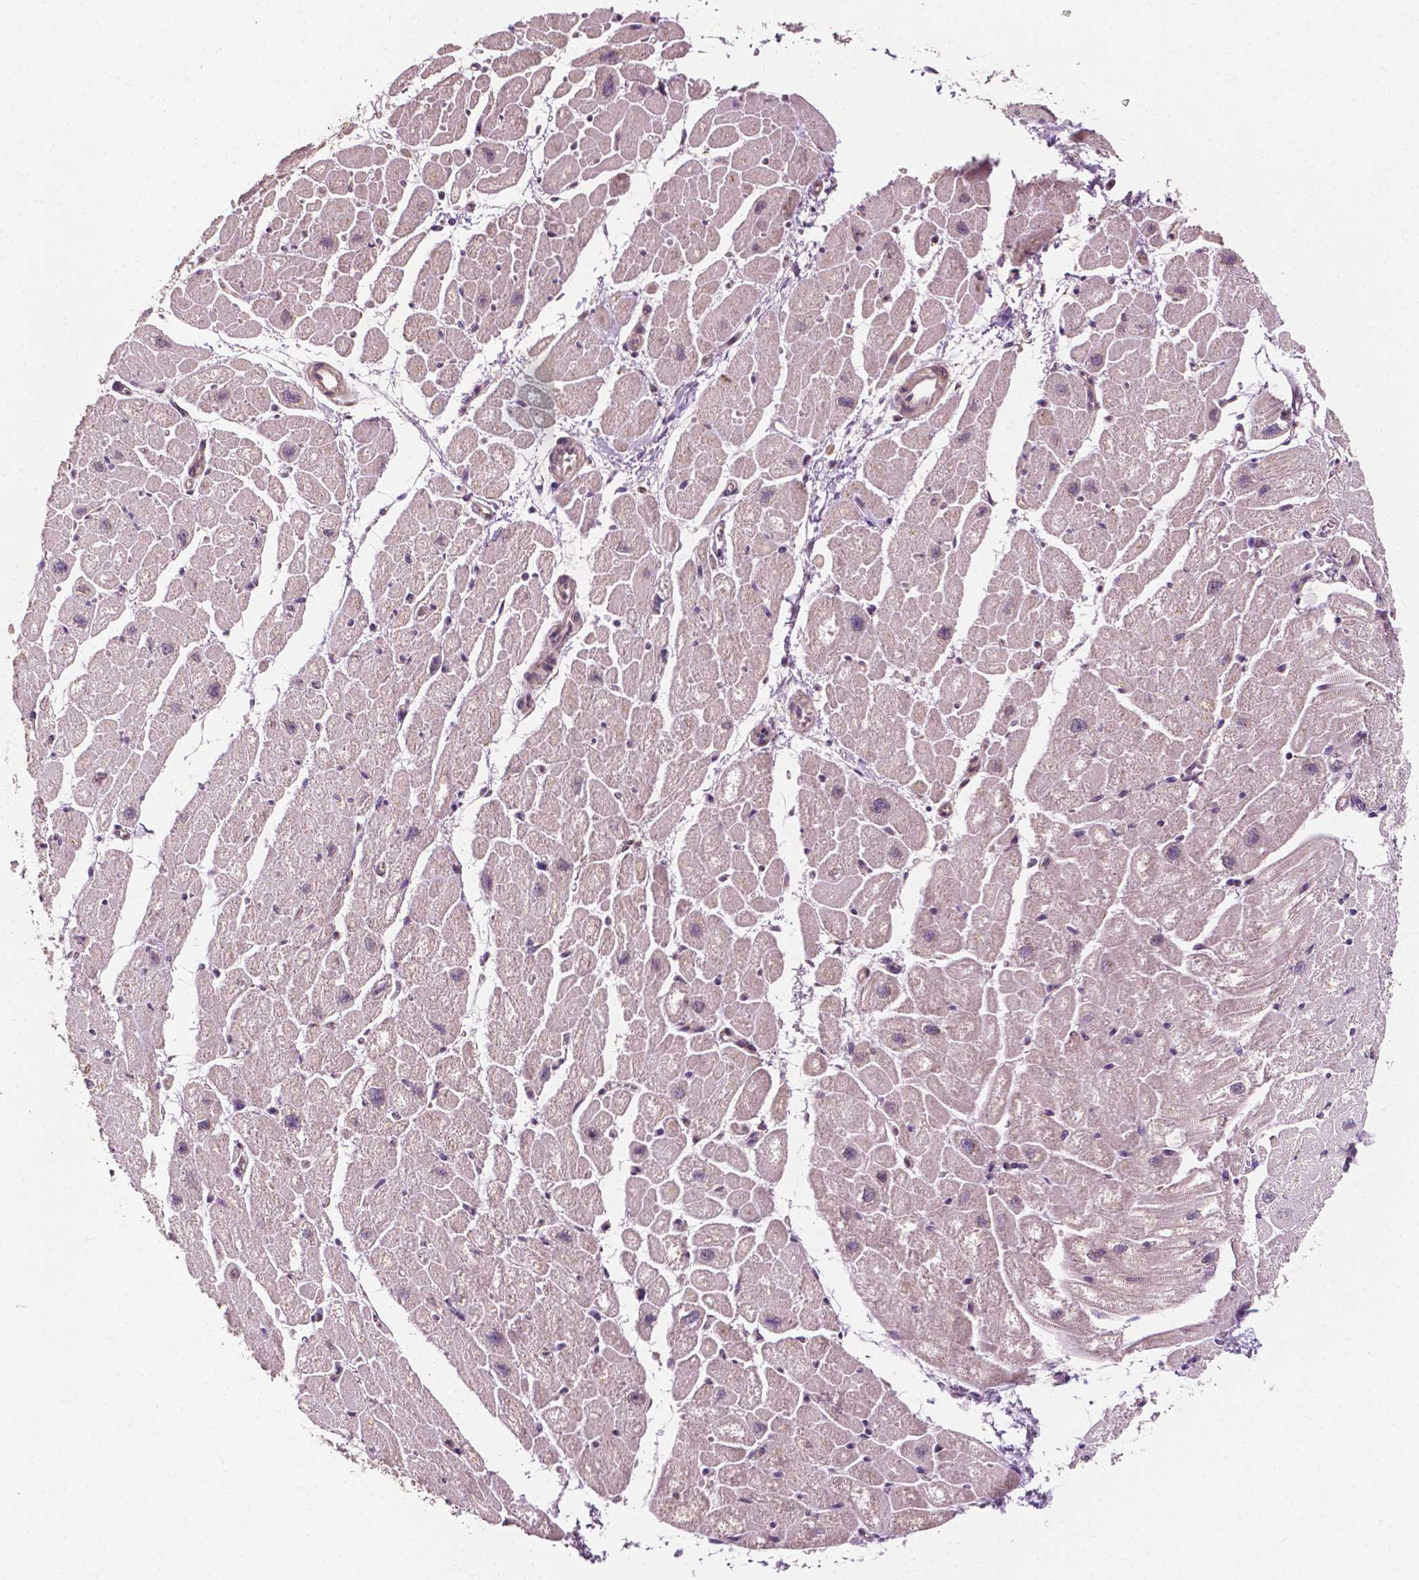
{"staining": {"intensity": "weak", "quantity": "<25%", "location": "cytoplasmic/membranous"}, "tissue": "heart muscle", "cell_type": "Cardiomyocytes", "image_type": "normal", "snomed": [{"axis": "morphology", "description": "Normal tissue, NOS"}, {"axis": "topography", "description": "Heart"}], "caption": "Immunohistochemistry (IHC) of benign heart muscle shows no expression in cardiomyocytes.", "gene": "EBAG9", "patient": {"sex": "male", "age": 61}}